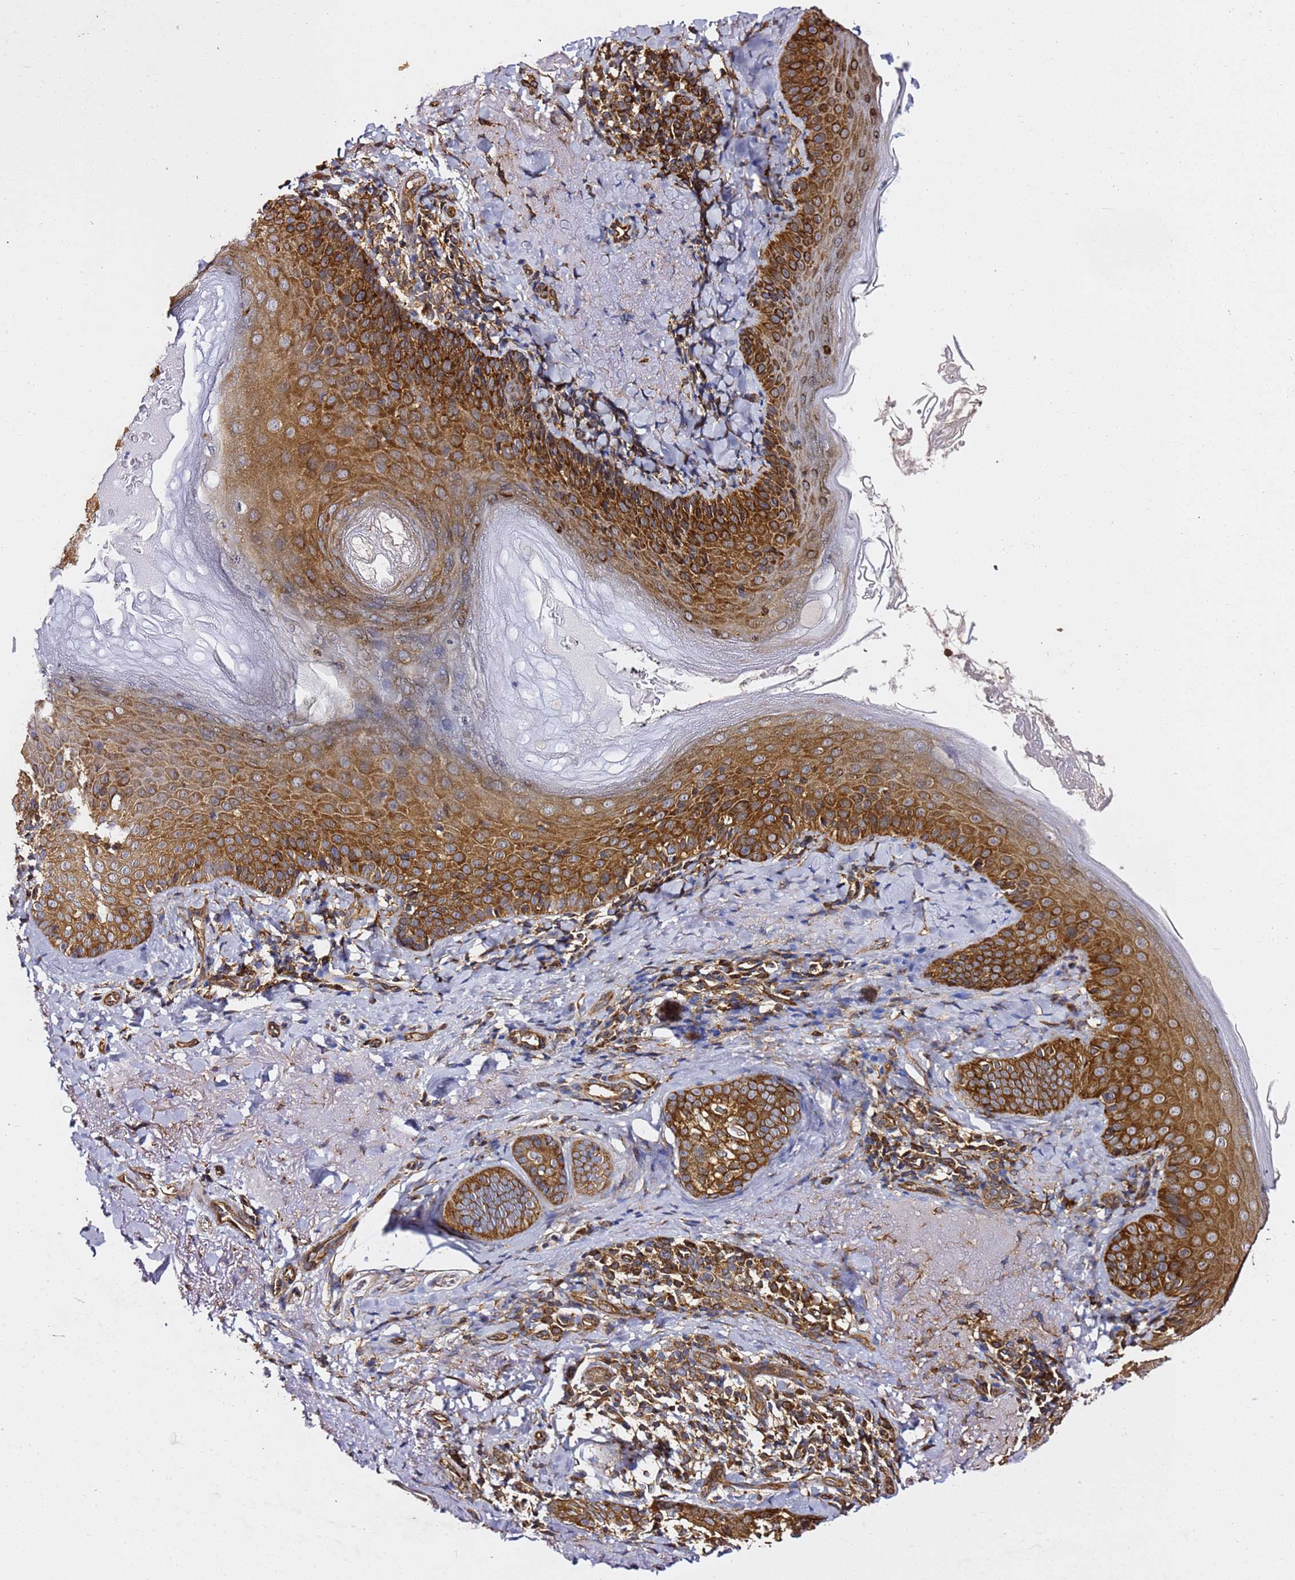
{"staining": {"intensity": "moderate", "quantity": ">75%", "location": "cytoplasmic/membranous"}, "tissue": "skin", "cell_type": "Fibroblasts", "image_type": "normal", "snomed": [{"axis": "morphology", "description": "Normal tissue, NOS"}, {"axis": "topography", "description": "Skin"}], "caption": "Normal skin exhibits moderate cytoplasmic/membranous staining in about >75% of fibroblasts The staining was performed using DAB to visualize the protein expression in brown, while the nuclei were stained in blue with hematoxylin (Magnification: 20x)..", "gene": "TPST1", "patient": {"sex": "male", "age": 57}}